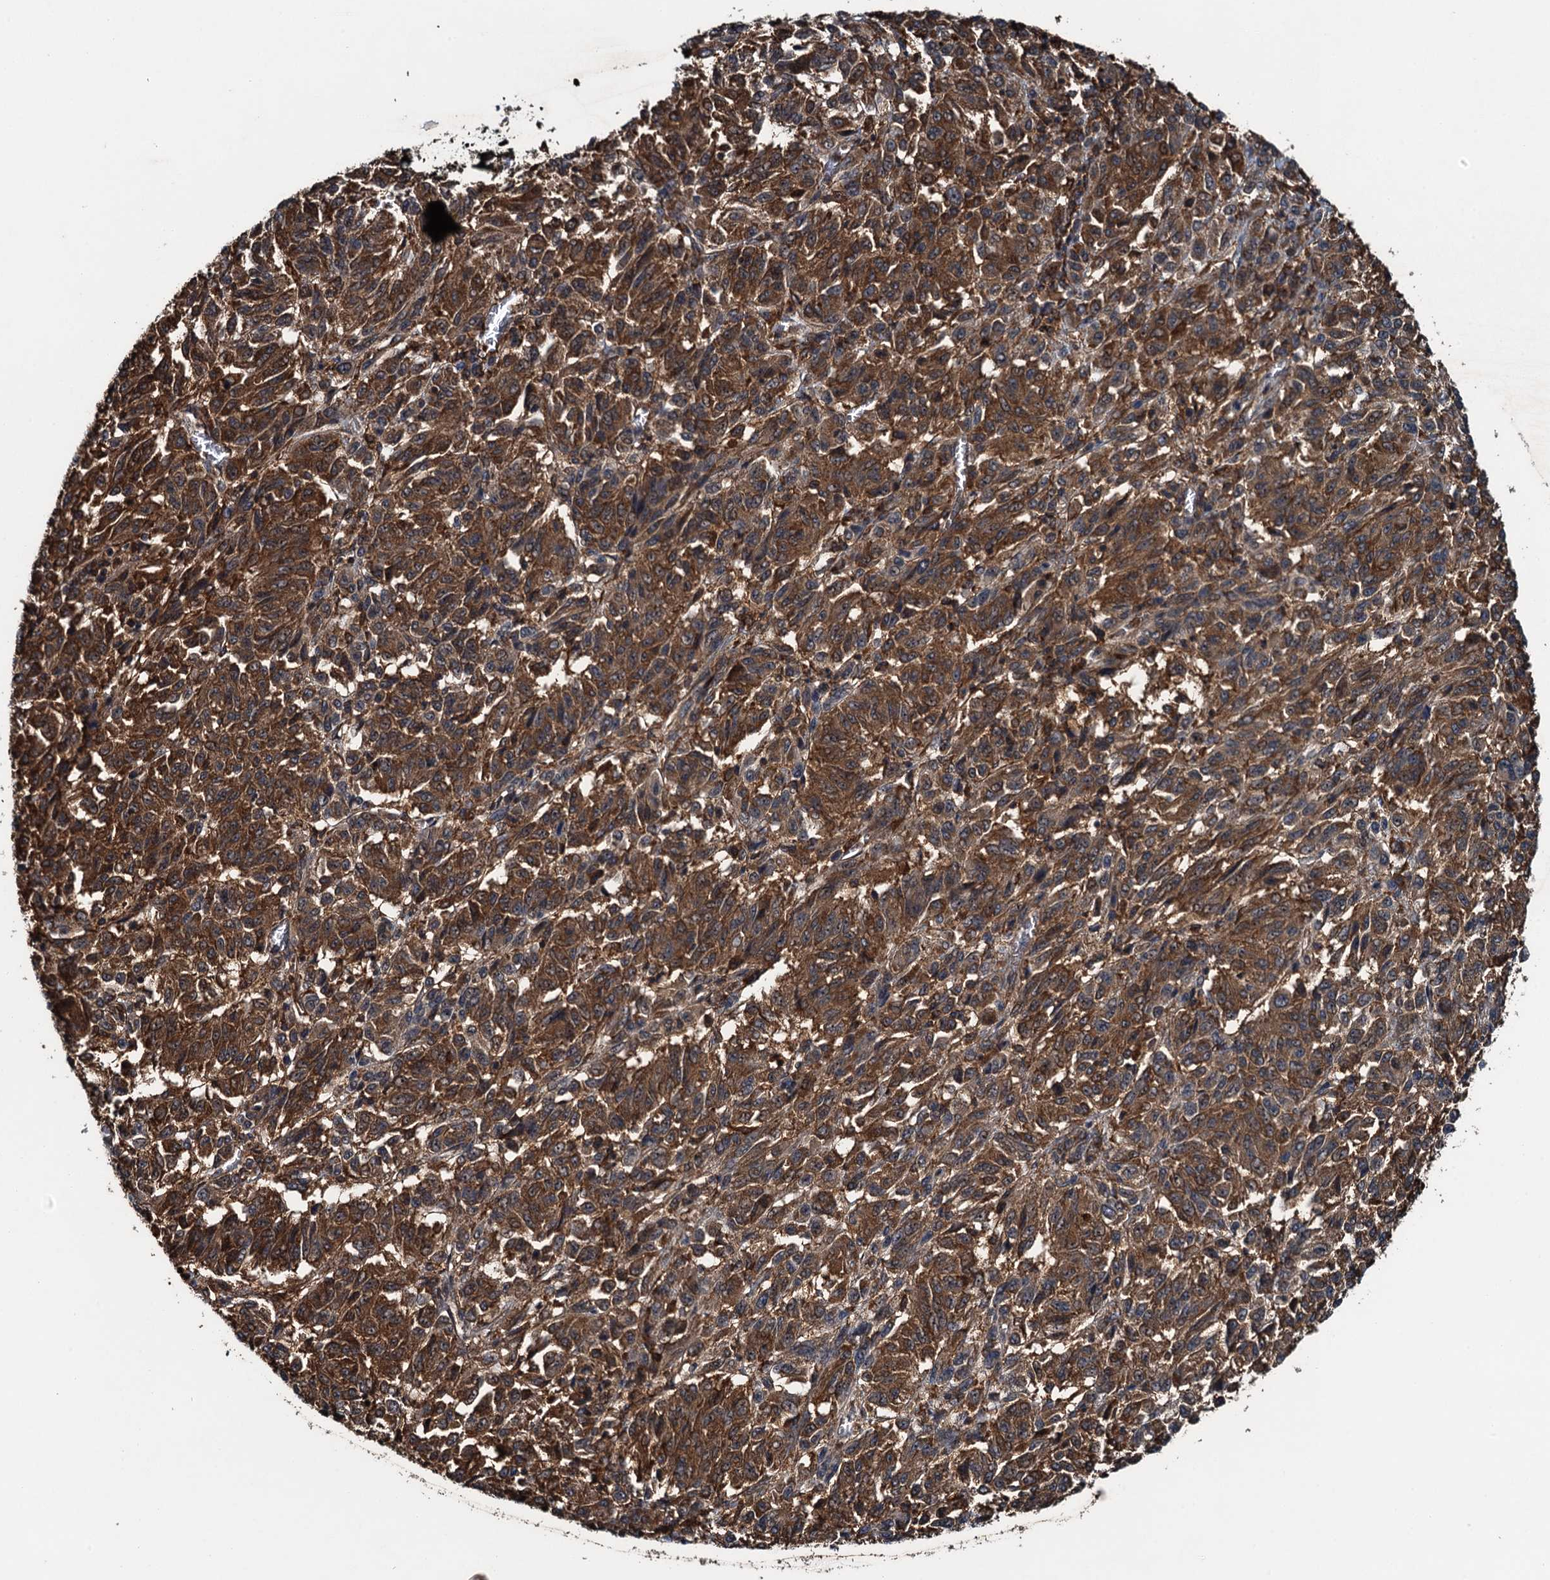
{"staining": {"intensity": "strong", "quantity": ">75%", "location": "cytoplasmic/membranous"}, "tissue": "melanoma", "cell_type": "Tumor cells", "image_type": "cancer", "snomed": [{"axis": "morphology", "description": "Malignant melanoma, Metastatic site"}, {"axis": "topography", "description": "Lung"}], "caption": "Brown immunohistochemical staining in melanoma exhibits strong cytoplasmic/membranous positivity in approximately >75% of tumor cells.", "gene": "WHAMM", "patient": {"sex": "male", "age": 64}}